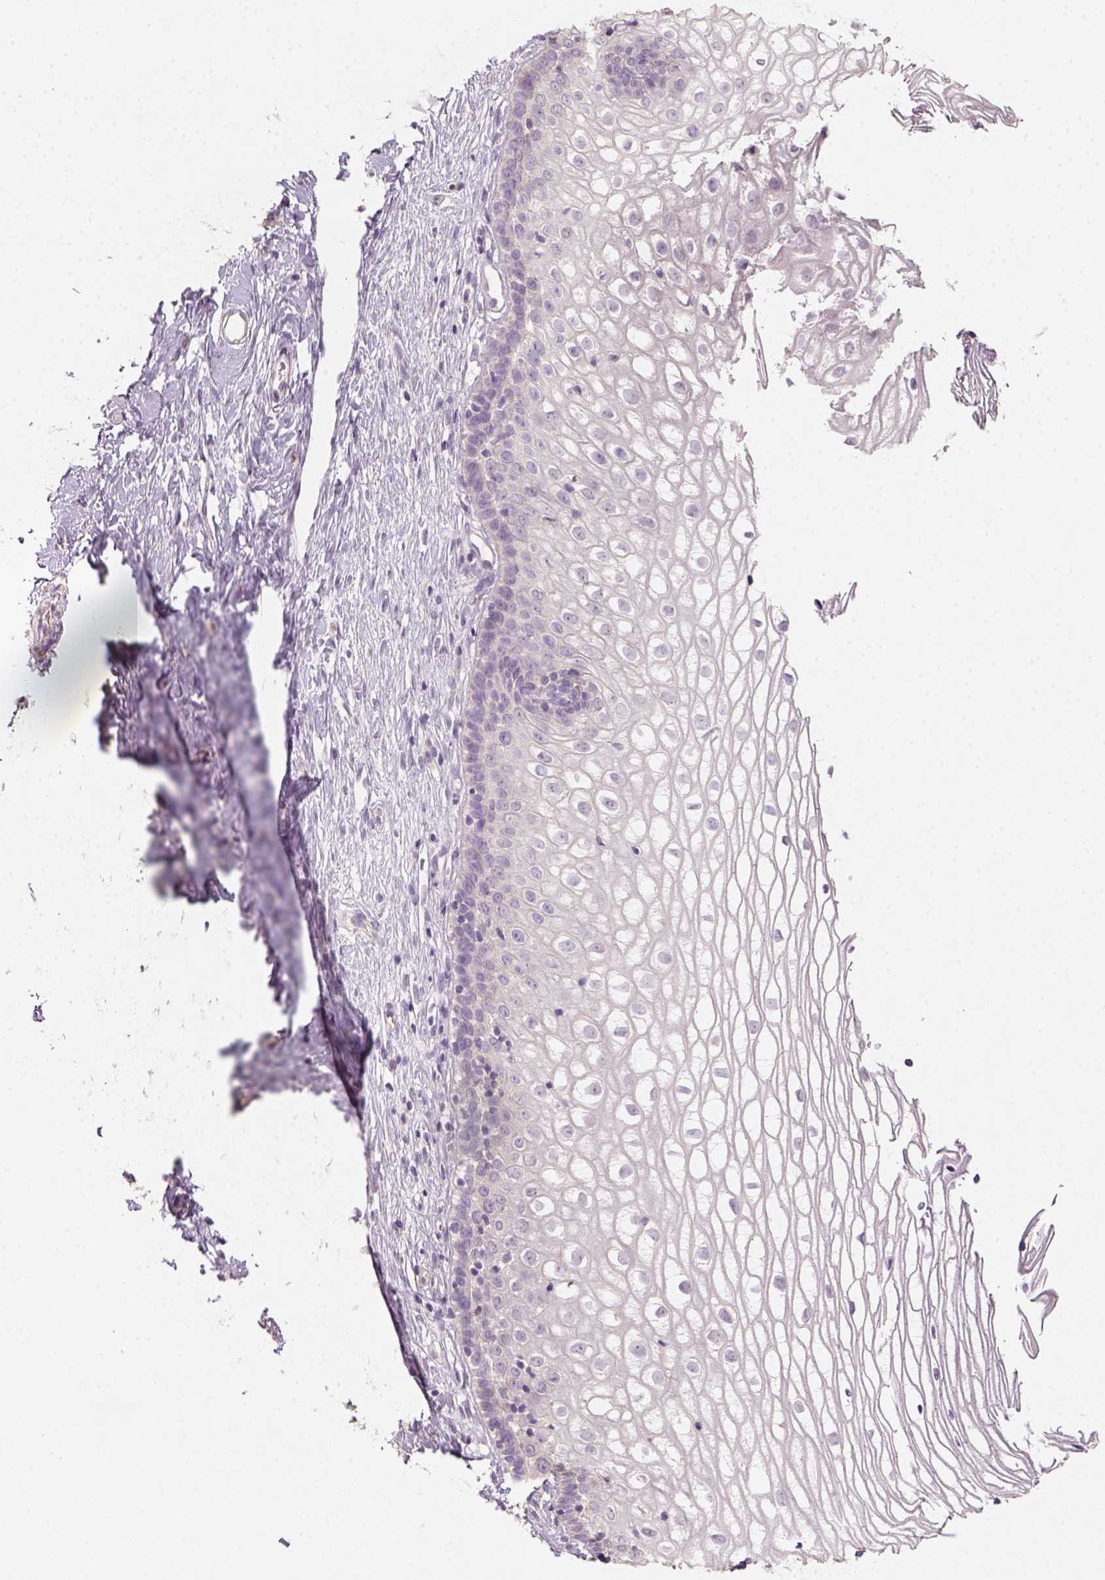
{"staining": {"intensity": "negative", "quantity": "none", "location": "none"}, "tissue": "cervix", "cell_type": "Glandular cells", "image_type": "normal", "snomed": [{"axis": "morphology", "description": "Normal tissue, NOS"}, {"axis": "topography", "description": "Cervix"}], "caption": "IHC of unremarkable human cervix displays no positivity in glandular cells. The staining was performed using DAB (3,3'-diaminobenzidine) to visualize the protein expression in brown, while the nuclei were stained in blue with hematoxylin (Magnification: 20x).", "gene": "AQP9", "patient": {"sex": "female", "age": 40}}